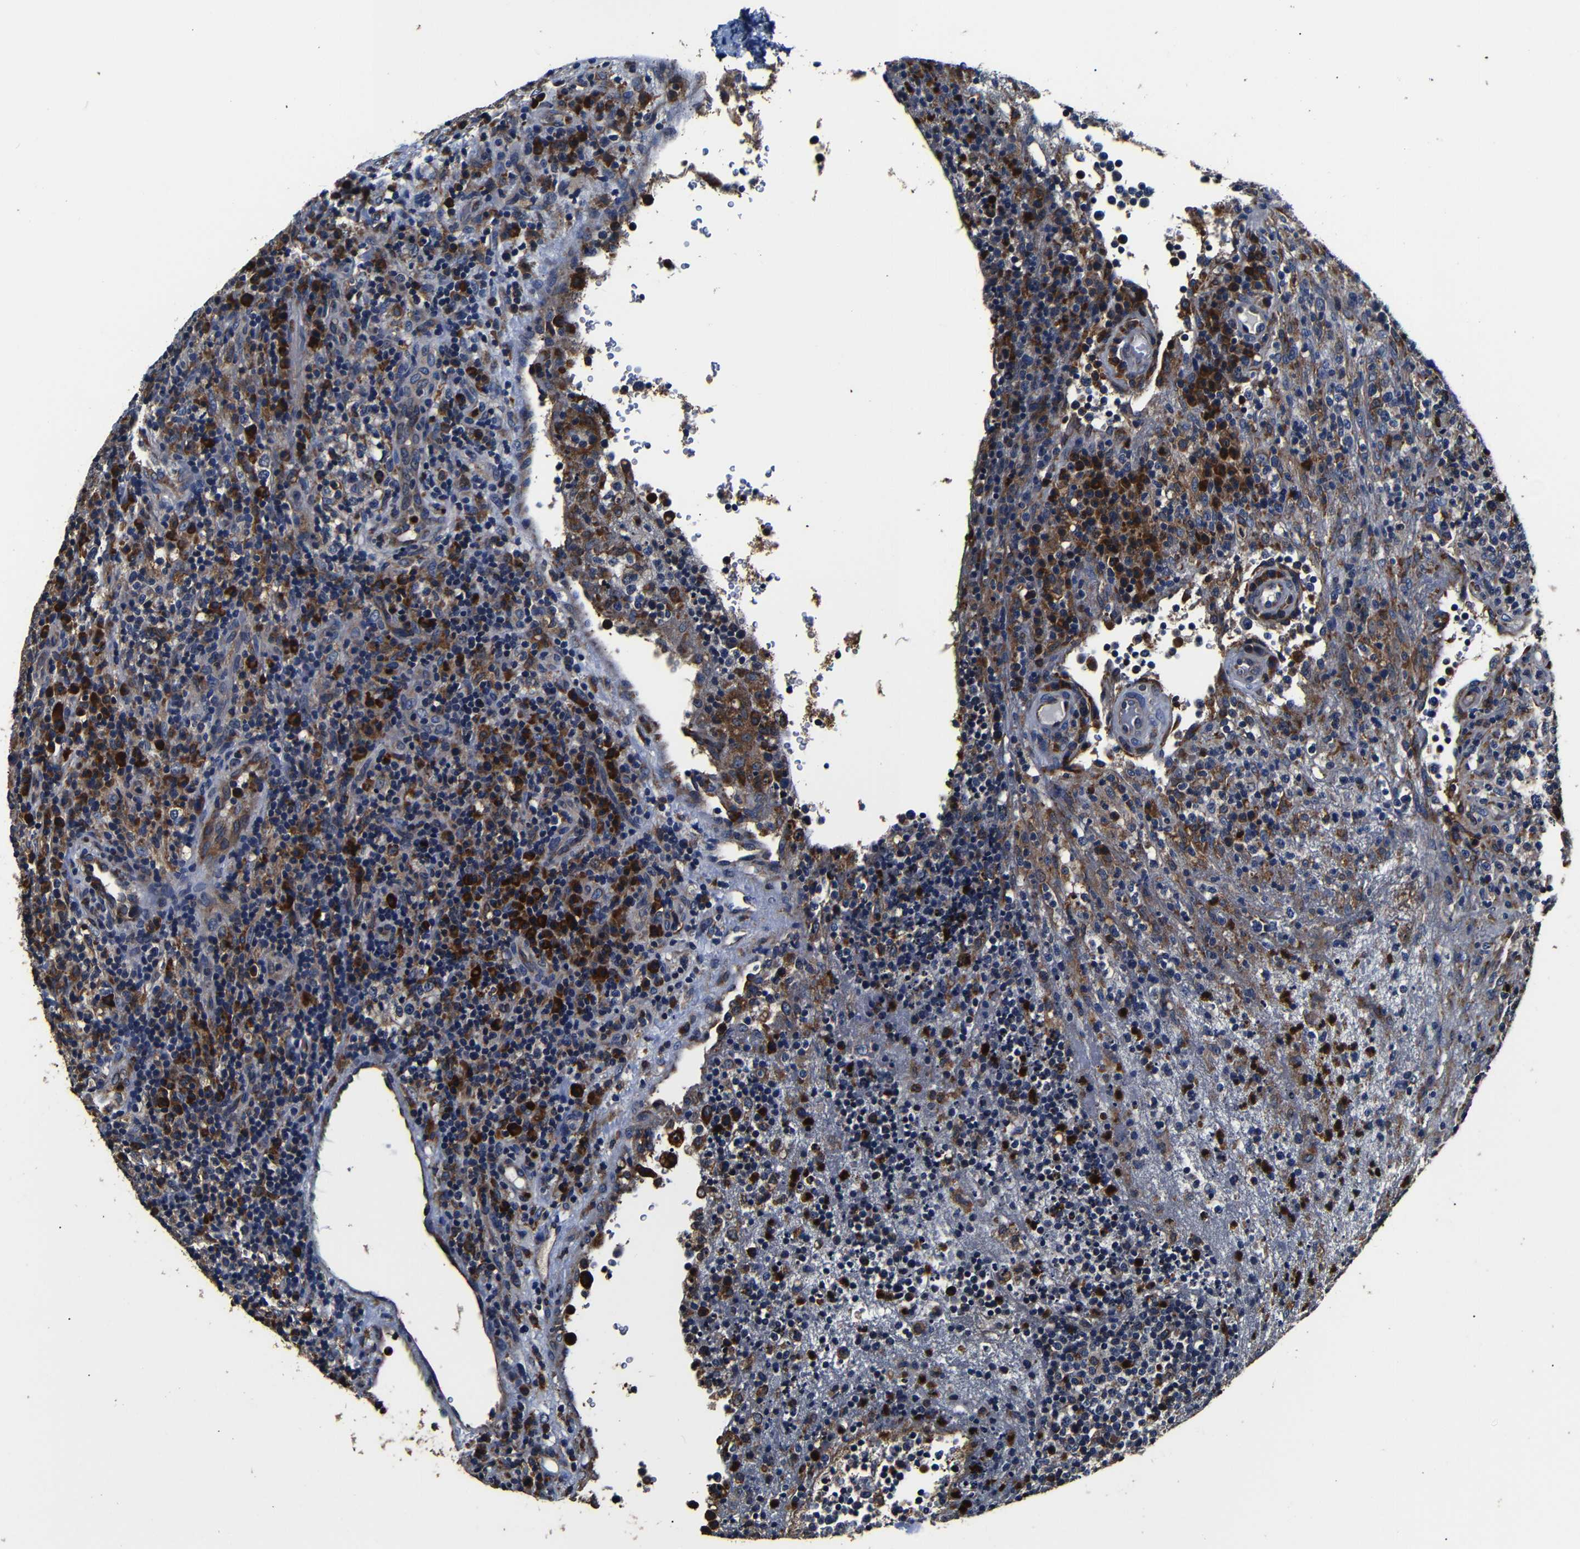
{"staining": {"intensity": "moderate", "quantity": "25%-75%", "location": "cytoplasmic/membranous"}, "tissue": "lymphoma", "cell_type": "Tumor cells", "image_type": "cancer", "snomed": [{"axis": "morphology", "description": "Malignant lymphoma, non-Hodgkin's type, High grade"}, {"axis": "topography", "description": "Lymph node"}], "caption": "A medium amount of moderate cytoplasmic/membranous positivity is identified in about 25%-75% of tumor cells in lymphoma tissue.", "gene": "SCN9A", "patient": {"sex": "female", "age": 76}}